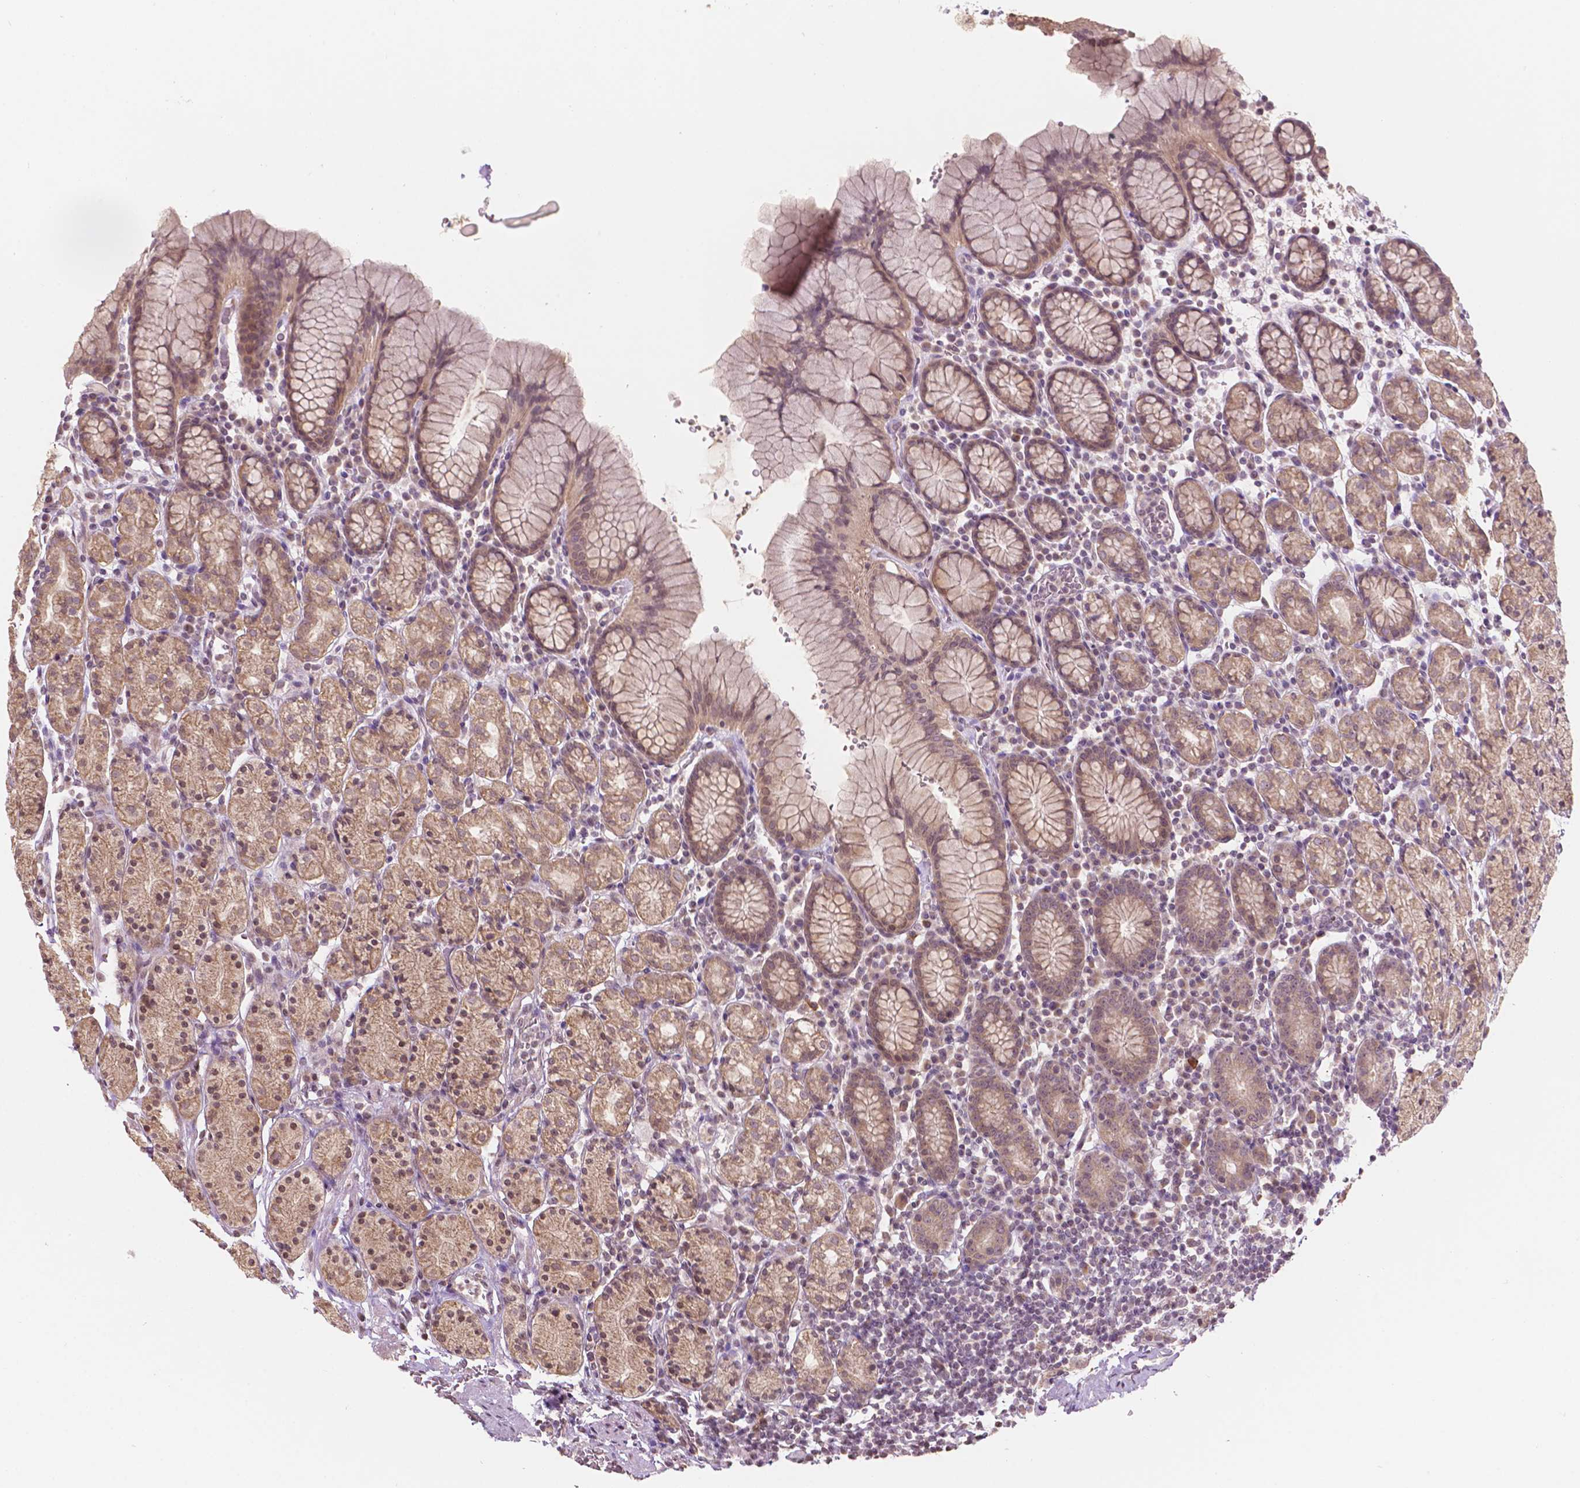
{"staining": {"intensity": "weak", "quantity": ">75%", "location": "cytoplasmic/membranous,nuclear"}, "tissue": "stomach", "cell_type": "Glandular cells", "image_type": "normal", "snomed": [{"axis": "morphology", "description": "Normal tissue, NOS"}, {"axis": "topography", "description": "Stomach, upper"}, {"axis": "topography", "description": "Stomach"}], "caption": "Immunohistochemical staining of unremarkable stomach exhibits weak cytoplasmic/membranous,nuclear protein expression in approximately >75% of glandular cells.", "gene": "NOS1AP", "patient": {"sex": "male", "age": 62}}